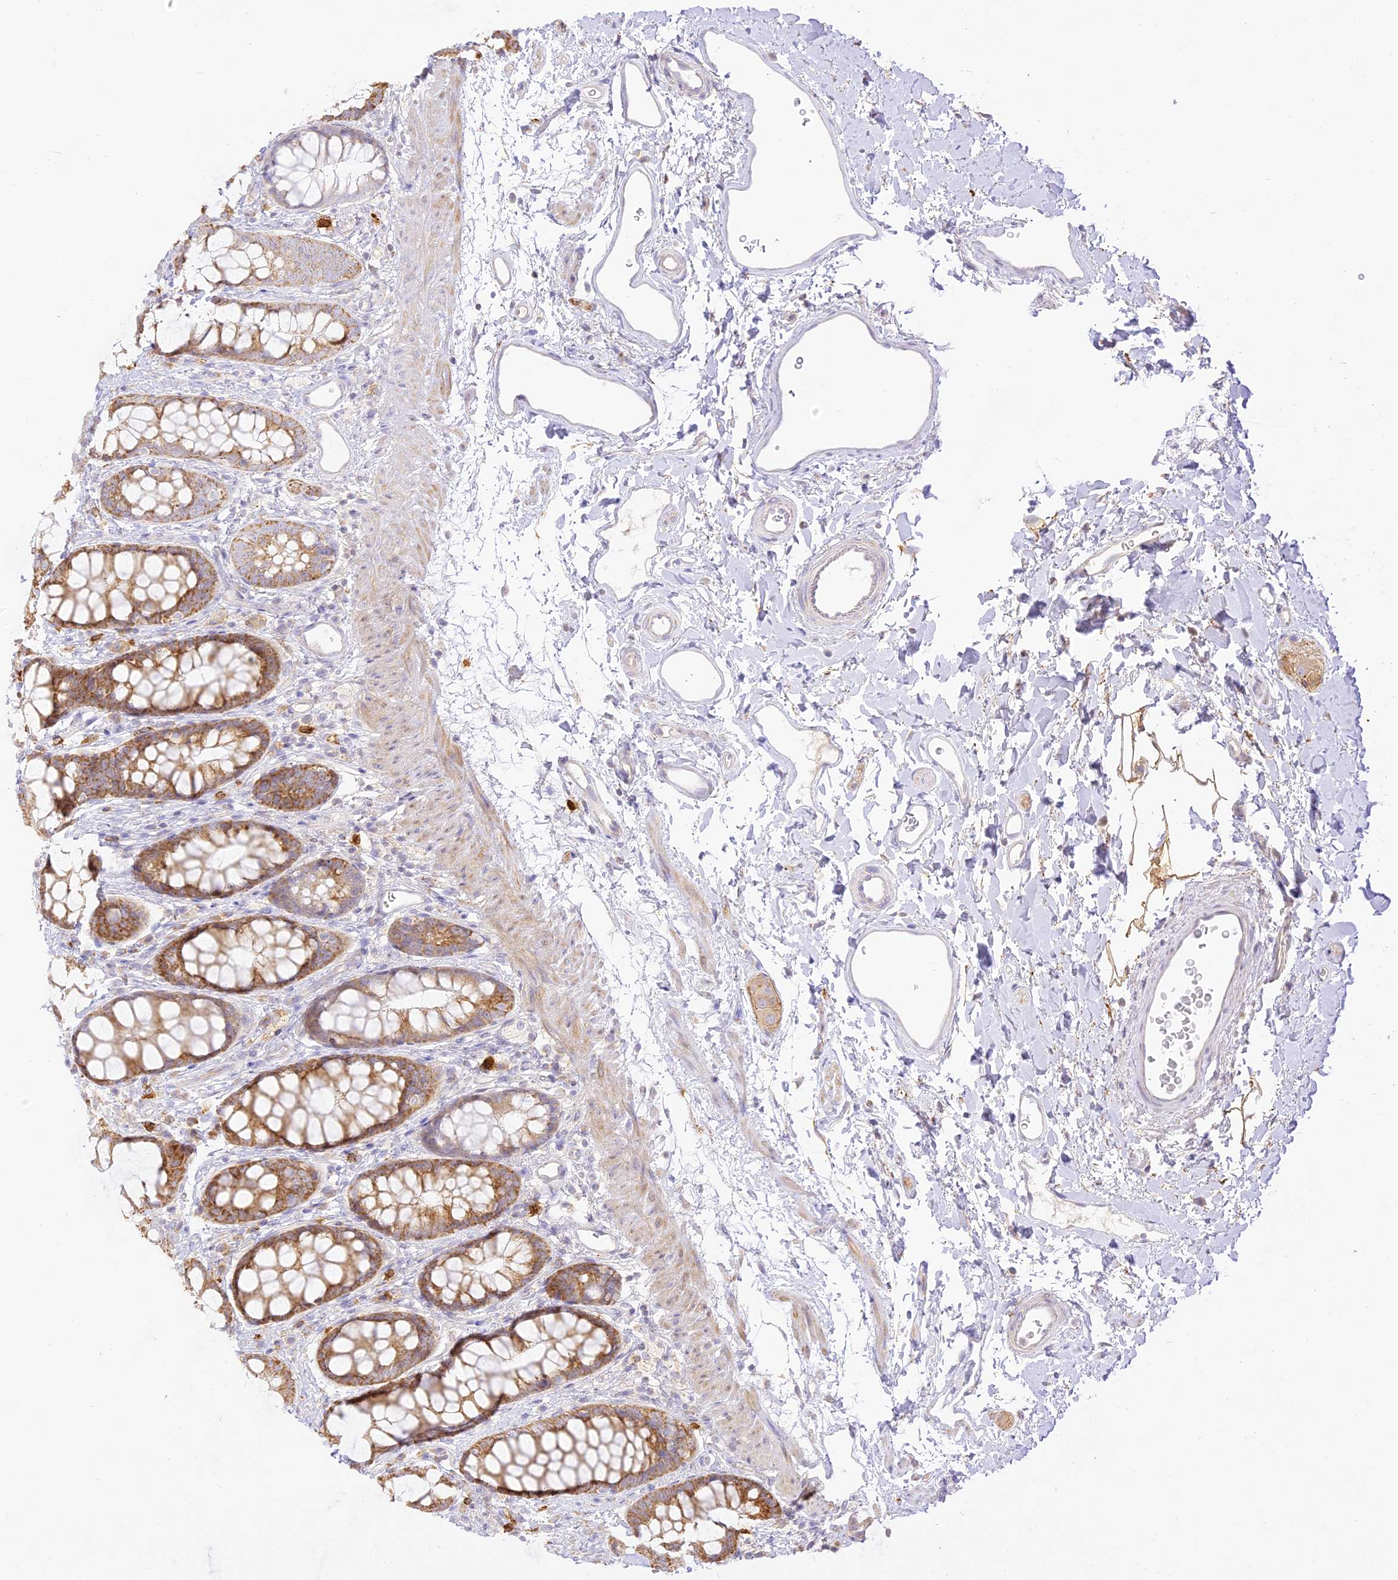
{"staining": {"intensity": "moderate", "quantity": ">75%", "location": "cytoplasmic/membranous"}, "tissue": "rectum", "cell_type": "Glandular cells", "image_type": "normal", "snomed": [{"axis": "morphology", "description": "Normal tissue, NOS"}, {"axis": "topography", "description": "Rectum"}], "caption": "Rectum stained with a brown dye reveals moderate cytoplasmic/membranous positive positivity in about >75% of glandular cells.", "gene": "LRRC15", "patient": {"sex": "female", "age": 65}}